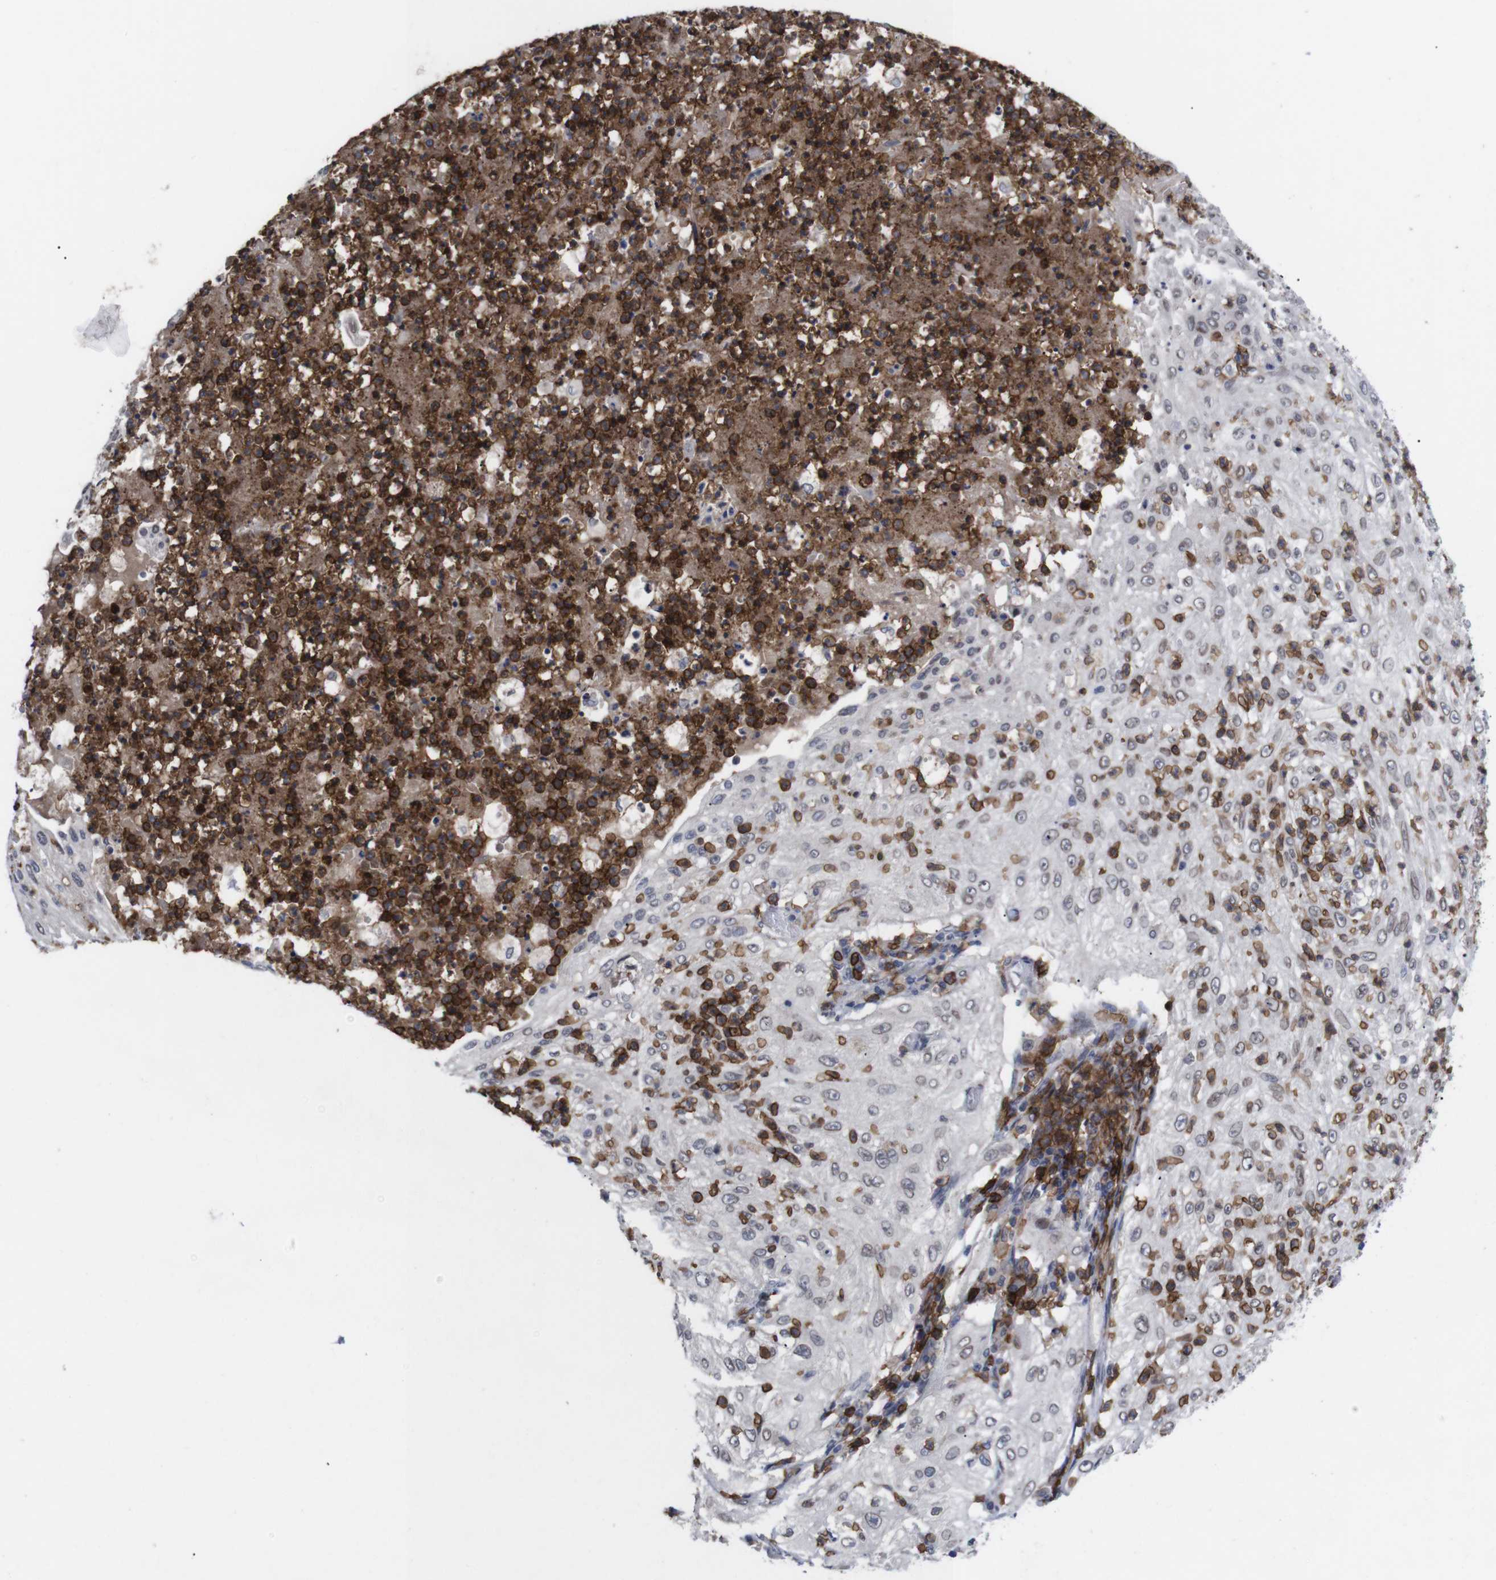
{"staining": {"intensity": "weak", "quantity": "<25%", "location": "nuclear"}, "tissue": "lung cancer", "cell_type": "Tumor cells", "image_type": "cancer", "snomed": [{"axis": "morphology", "description": "Inflammation, NOS"}, {"axis": "morphology", "description": "Squamous cell carcinoma, NOS"}, {"axis": "topography", "description": "Lymph node"}, {"axis": "topography", "description": "Soft tissue"}, {"axis": "topography", "description": "Lung"}], "caption": "A high-resolution photomicrograph shows immunohistochemistry (IHC) staining of lung cancer (squamous cell carcinoma), which exhibits no significant positivity in tumor cells.", "gene": "C5AR1", "patient": {"sex": "male", "age": 66}}